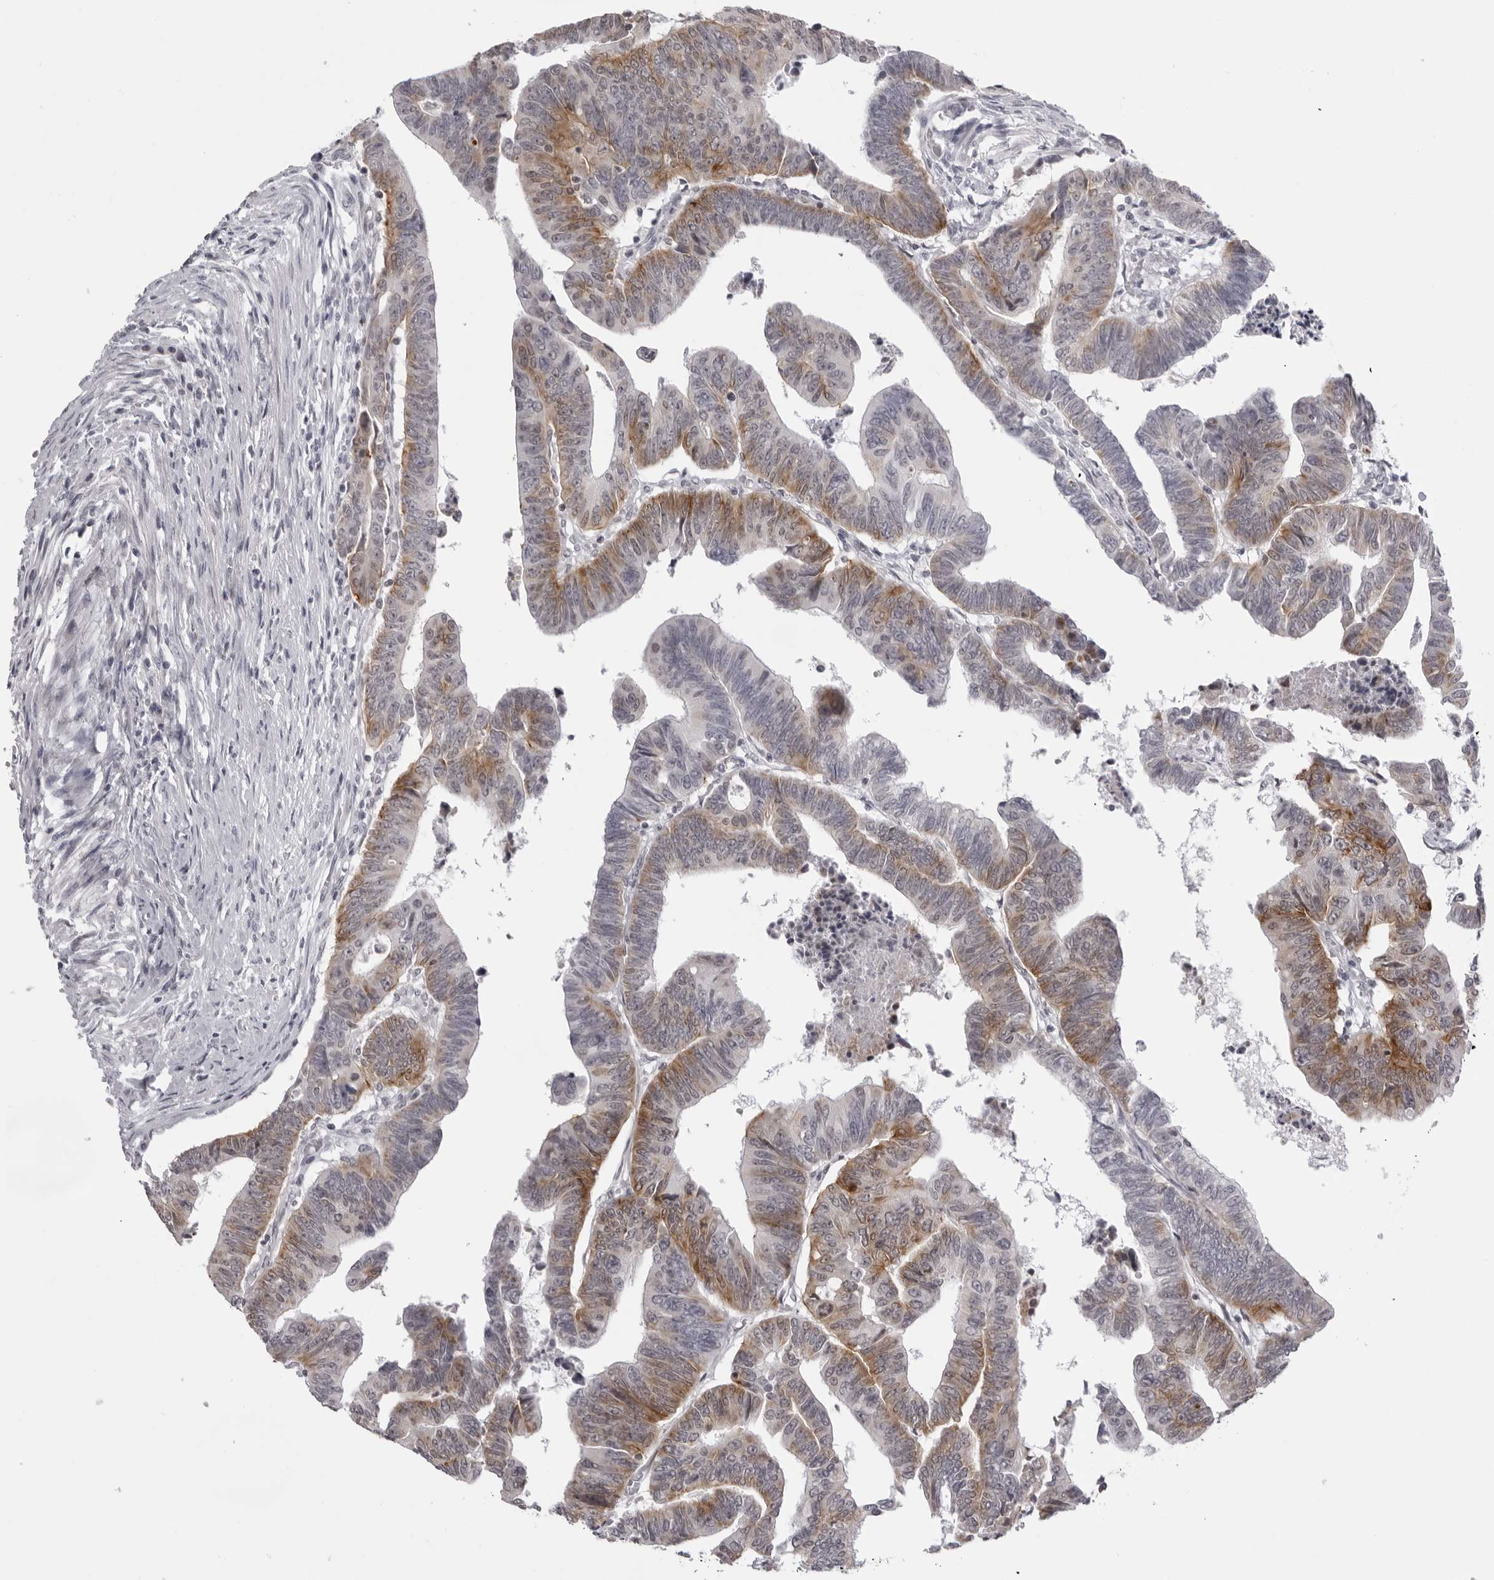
{"staining": {"intensity": "moderate", "quantity": ">75%", "location": "cytoplasmic/membranous"}, "tissue": "colorectal cancer", "cell_type": "Tumor cells", "image_type": "cancer", "snomed": [{"axis": "morphology", "description": "Adenocarcinoma, NOS"}, {"axis": "topography", "description": "Rectum"}], "caption": "Tumor cells reveal moderate cytoplasmic/membranous expression in about >75% of cells in colorectal cancer (adenocarcinoma).", "gene": "NUDT18", "patient": {"sex": "female", "age": 65}}